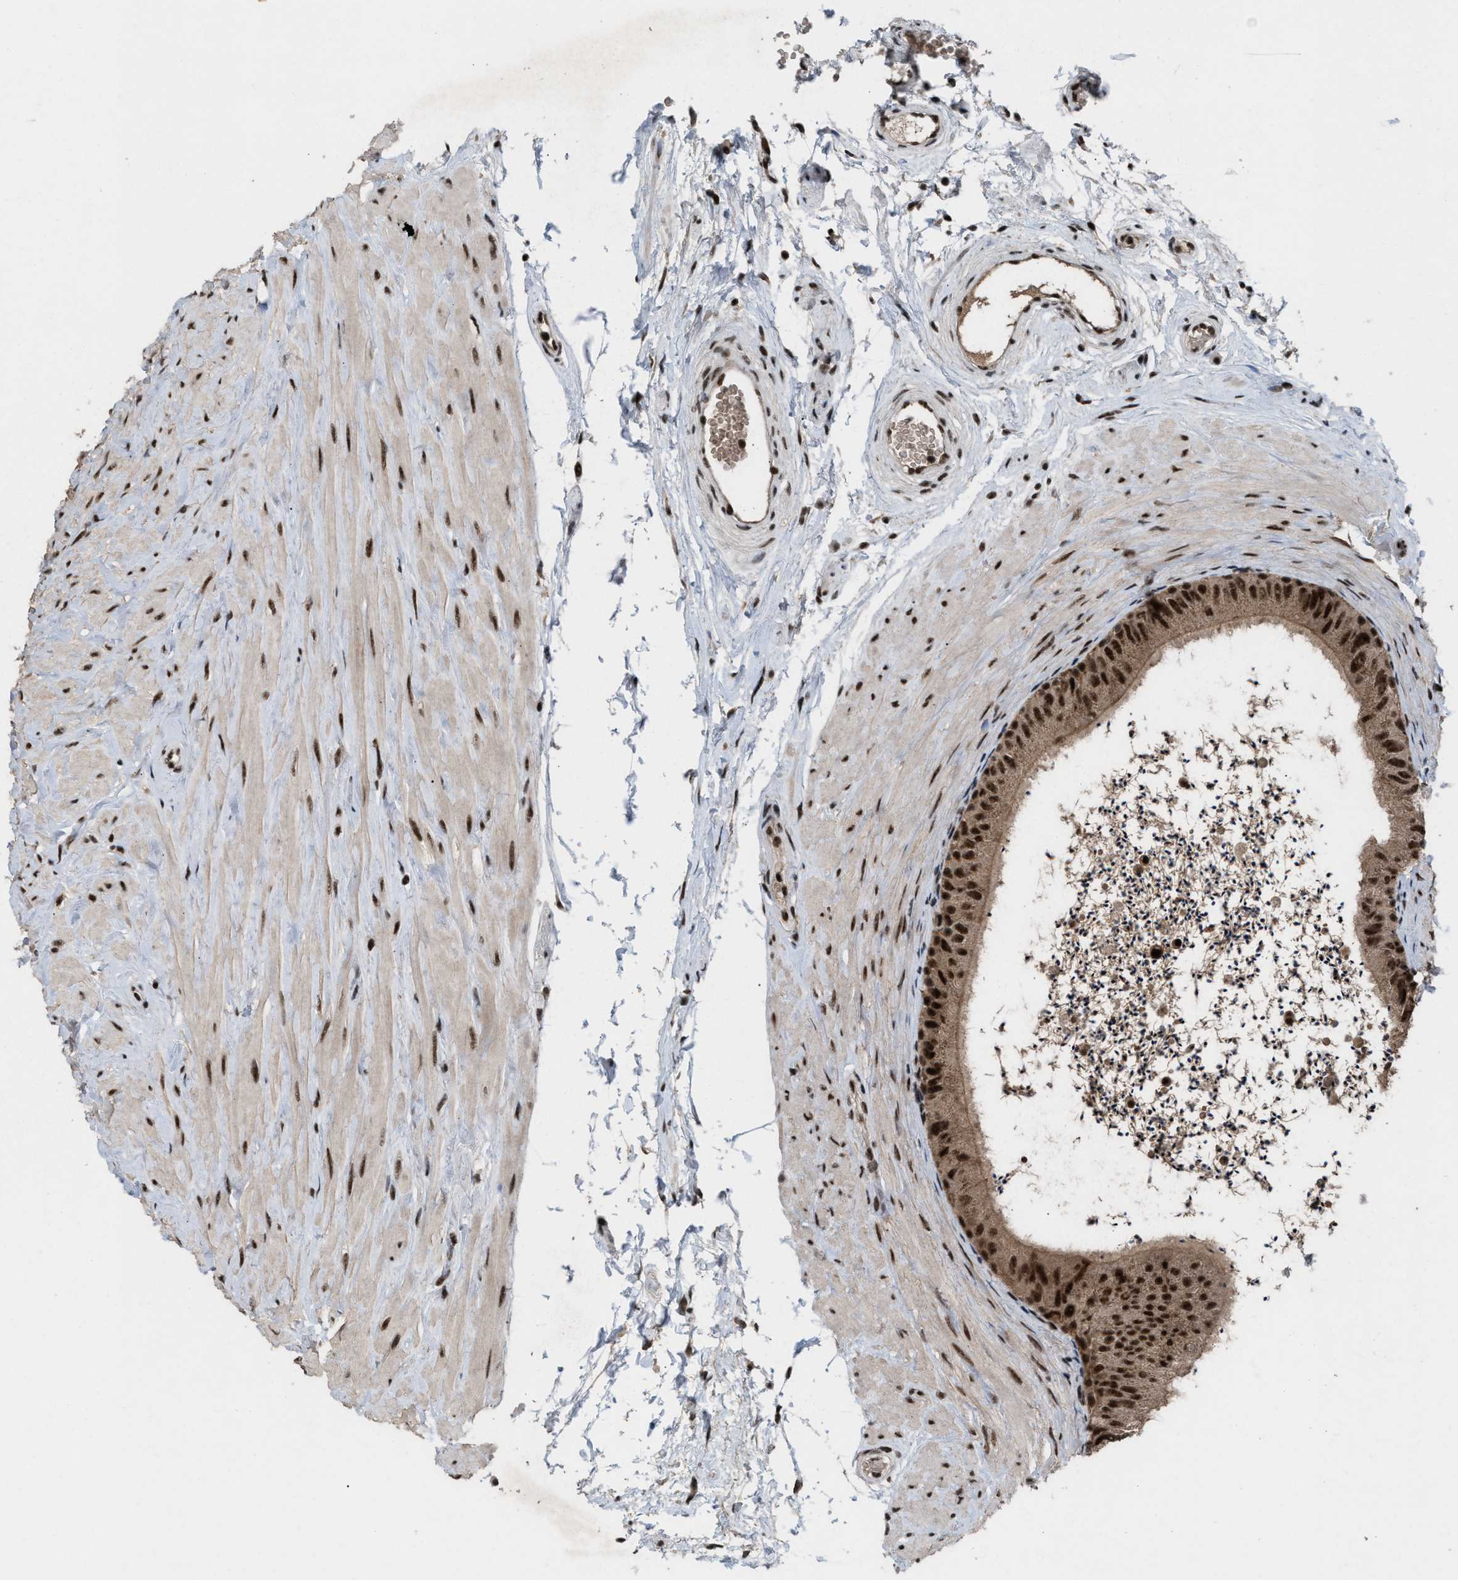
{"staining": {"intensity": "strong", "quantity": ">75%", "location": "cytoplasmic/membranous,nuclear"}, "tissue": "epididymis", "cell_type": "Glandular cells", "image_type": "normal", "snomed": [{"axis": "morphology", "description": "Normal tissue, NOS"}, {"axis": "topography", "description": "Epididymis"}], "caption": "Protein staining of benign epididymis reveals strong cytoplasmic/membranous,nuclear positivity in approximately >75% of glandular cells.", "gene": "PRPF4", "patient": {"sex": "male", "age": 56}}